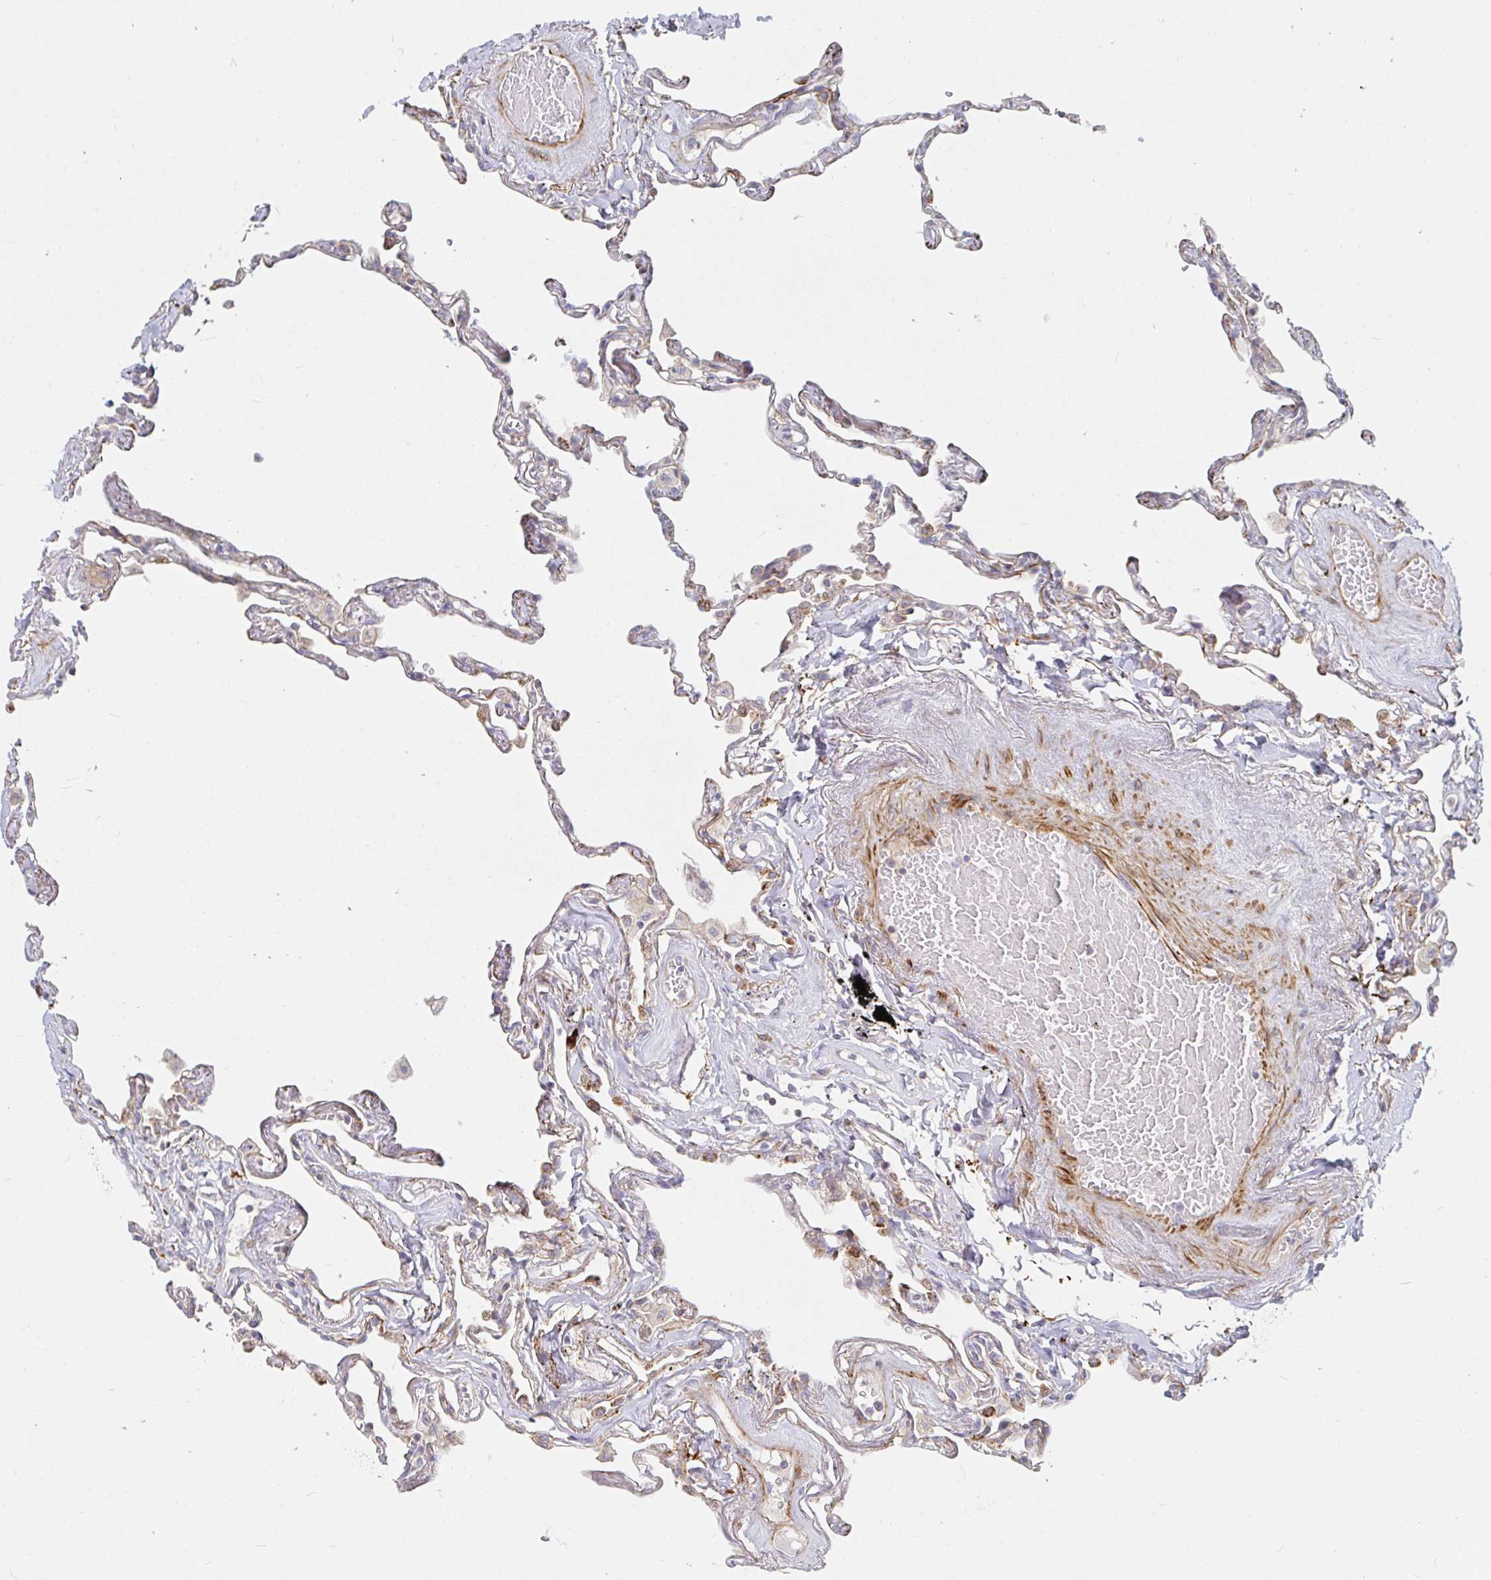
{"staining": {"intensity": "weak", "quantity": "25%-75%", "location": "cytoplasmic/membranous"}, "tissue": "lung", "cell_type": "Alveolar cells", "image_type": "normal", "snomed": [{"axis": "morphology", "description": "Normal tissue, NOS"}, {"axis": "topography", "description": "Lung"}], "caption": "IHC histopathology image of unremarkable lung: human lung stained using immunohistochemistry shows low levels of weak protein expression localized specifically in the cytoplasmic/membranous of alveolar cells, appearing as a cytoplasmic/membranous brown color.", "gene": "SSH2", "patient": {"sex": "female", "age": 67}}